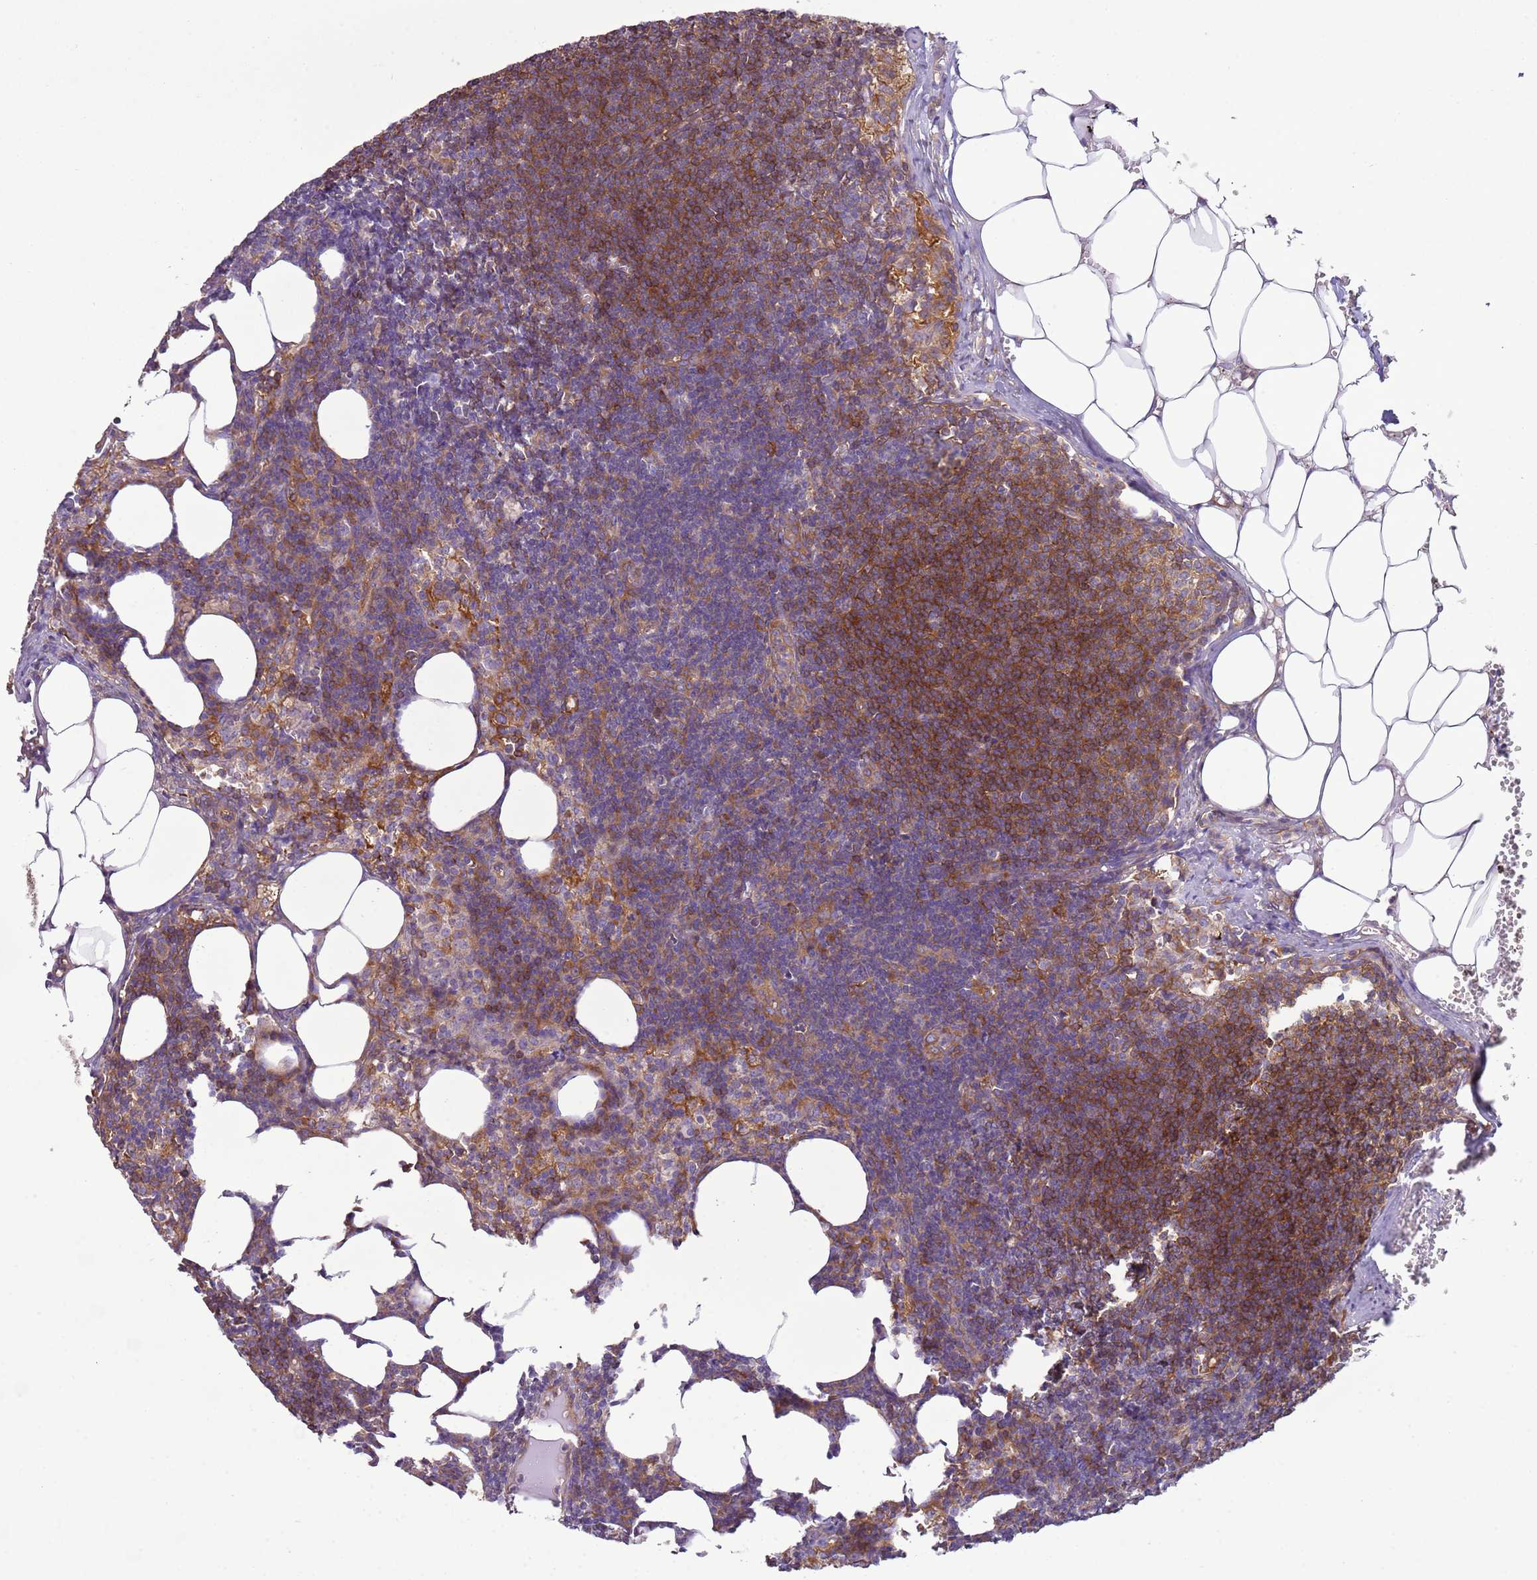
{"staining": {"intensity": "moderate", "quantity": "25%-75%", "location": "cytoplasmic/membranous"}, "tissue": "lymph node", "cell_type": "Germinal center cells", "image_type": "normal", "snomed": [{"axis": "morphology", "description": "Normal tissue, NOS"}, {"axis": "topography", "description": "Lymph node"}], "caption": "Protein expression analysis of unremarkable lymph node displays moderate cytoplasmic/membranous positivity in approximately 25%-75% of germinal center cells.", "gene": "SNX21", "patient": {"sex": "female", "age": 30}}